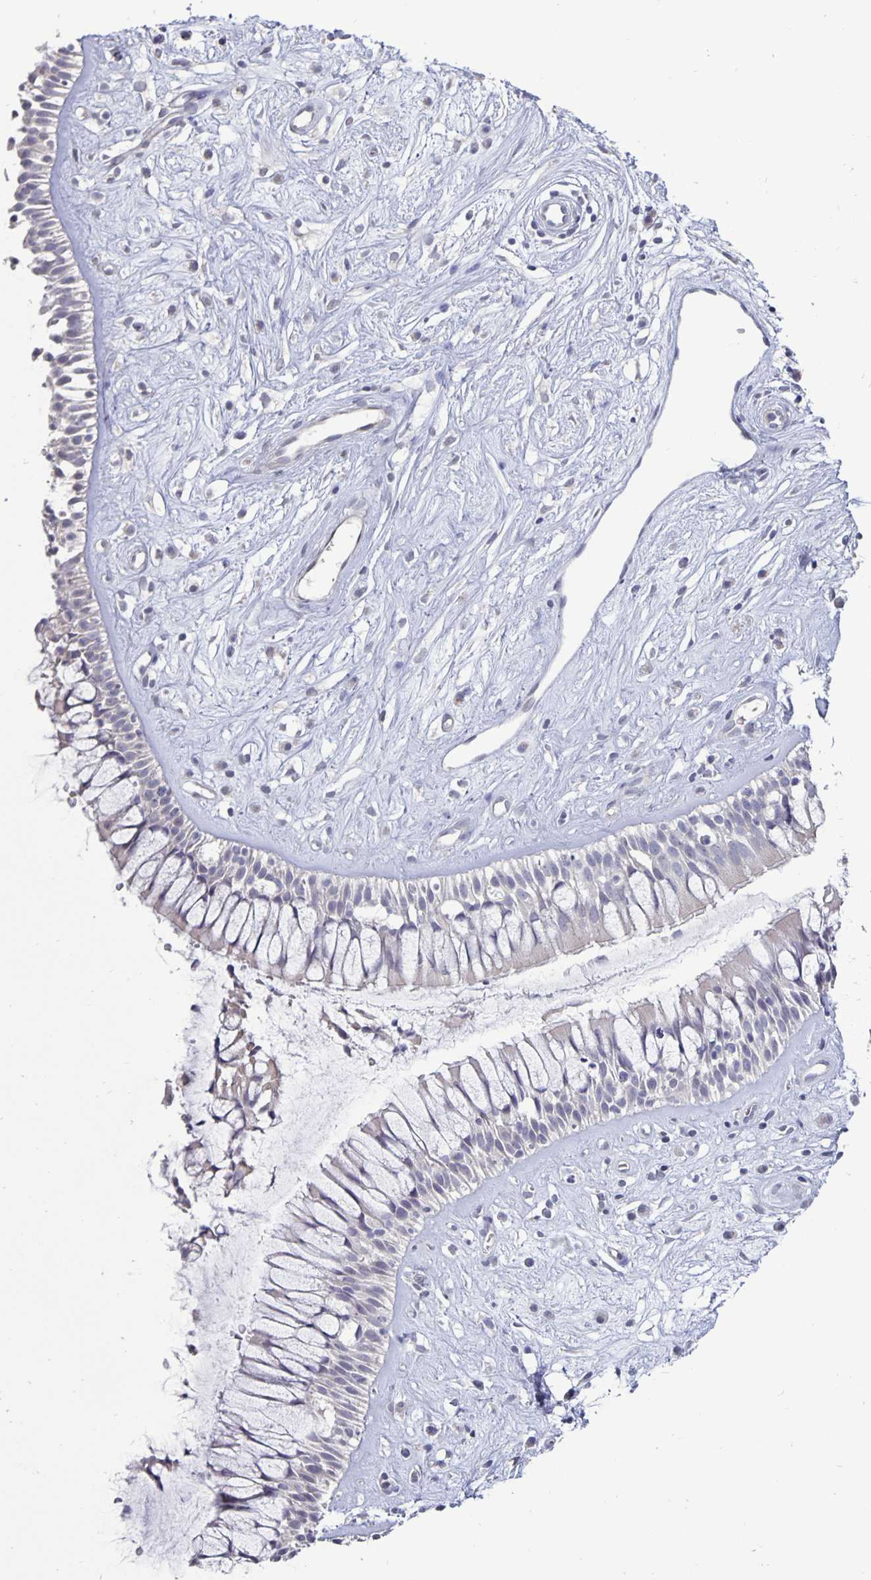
{"staining": {"intensity": "negative", "quantity": "none", "location": "none"}, "tissue": "nasopharynx", "cell_type": "Respiratory epithelial cells", "image_type": "normal", "snomed": [{"axis": "morphology", "description": "Normal tissue, NOS"}, {"axis": "topography", "description": "Nasopharynx"}], "caption": "A high-resolution image shows immunohistochemistry (IHC) staining of unremarkable nasopharynx, which reveals no significant staining in respiratory epithelial cells.", "gene": "PLCB3", "patient": {"sex": "male", "age": 32}}